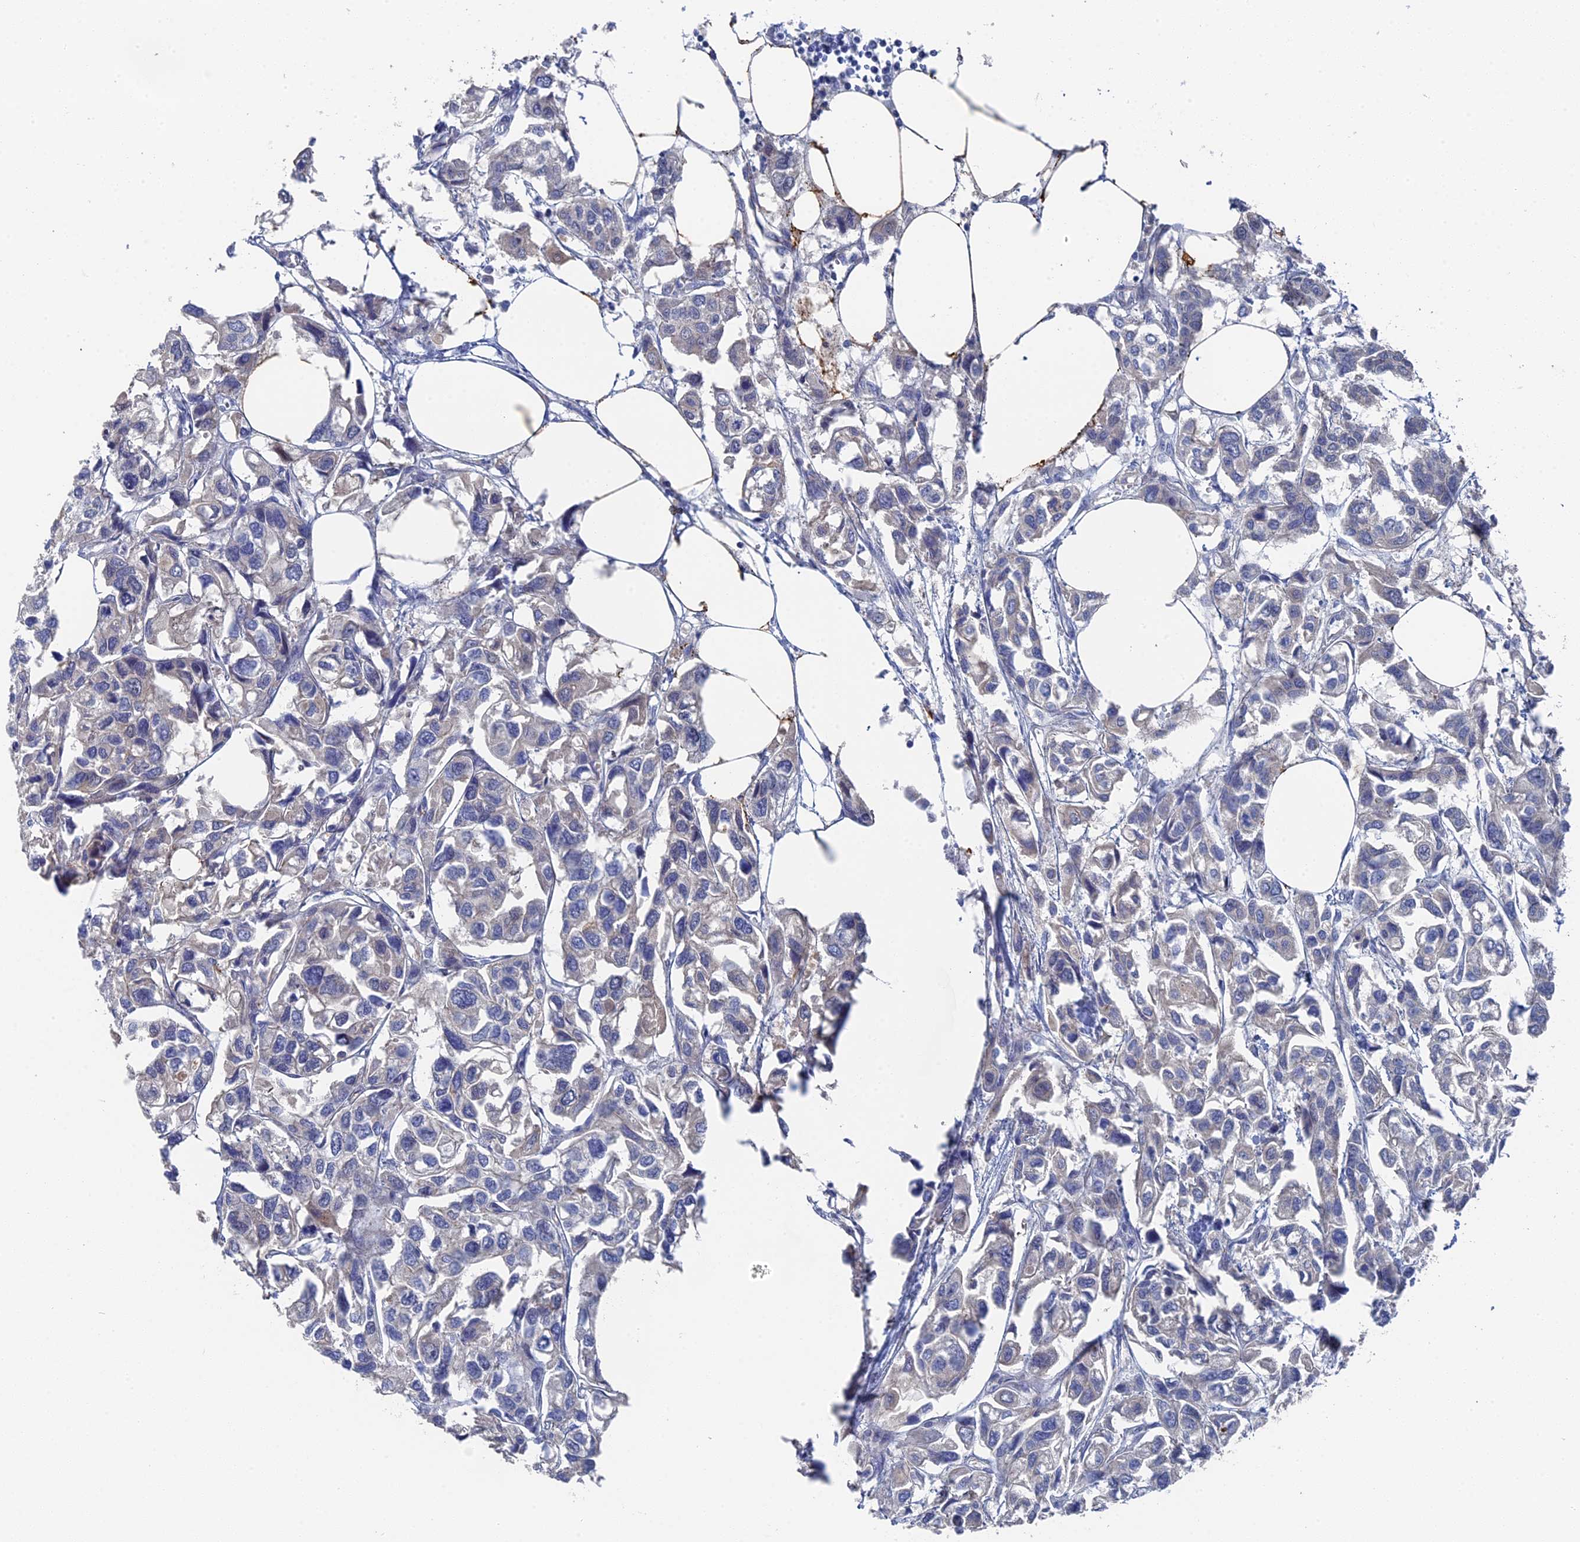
{"staining": {"intensity": "negative", "quantity": "none", "location": "none"}, "tissue": "urothelial cancer", "cell_type": "Tumor cells", "image_type": "cancer", "snomed": [{"axis": "morphology", "description": "Urothelial carcinoma, High grade"}, {"axis": "topography", "description": "Urinary bladder"}], "caption": "A micrograph of urothelial cancer stained for a protein demonstrates no brown staining in tumor cells. (Stains: DAB (3,3'-diaminobenzidine) IHC with hematoxylin counter stain, Microscopy: brightfield microscopy at high magnification).", "gene": "MTHFSD", "patient": {"sex": "male", "age": 67}}